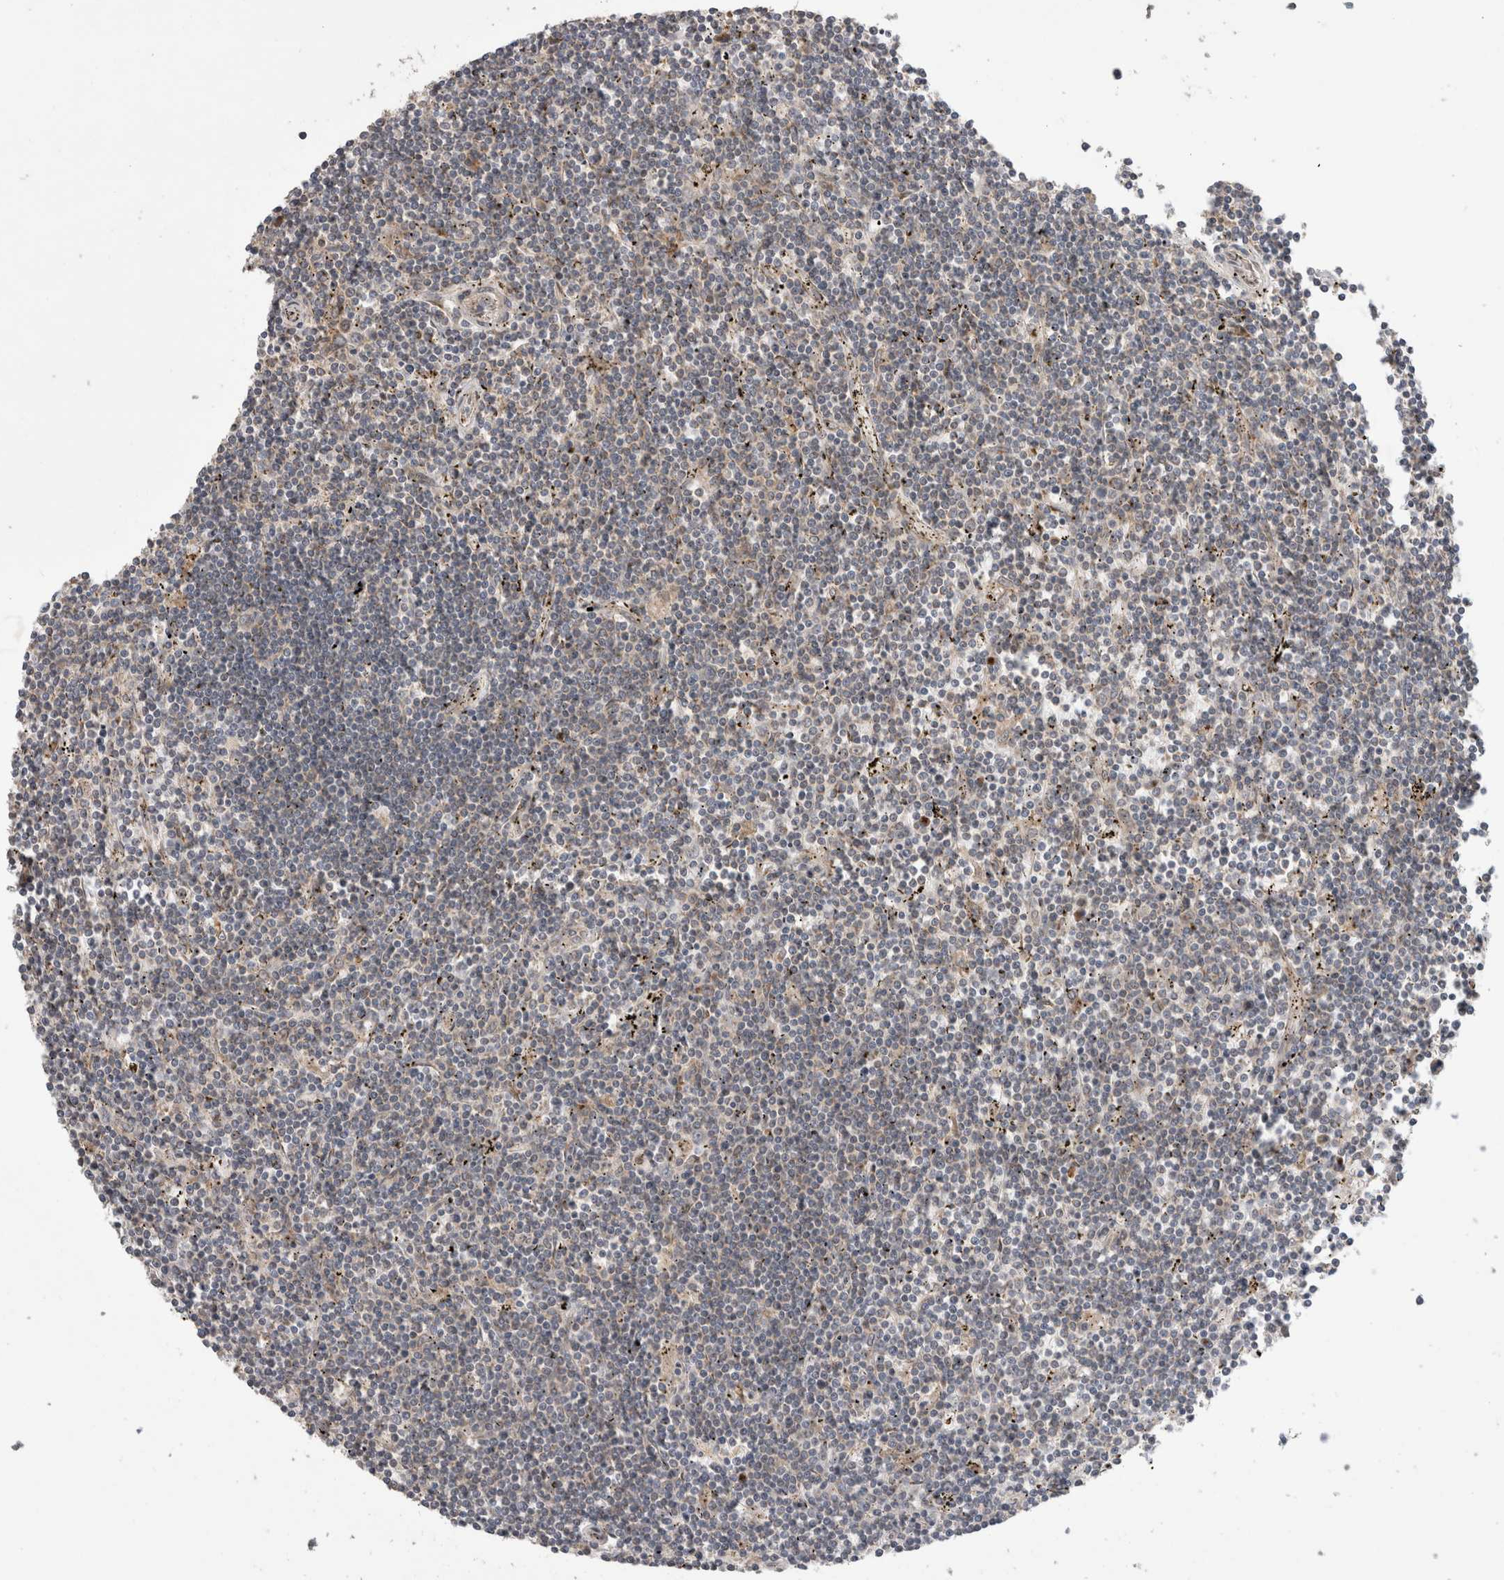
{"staining": {"intensity": "weak", "quantity": "<25%", "location": "cytoplasmic/membranous"}, "tissue": "lymphoma", "cell_type": "Tumor cells", "image_type": "cancer", "snomed": [{"axis": "morphology", "description": "Malignant lymphoma, non-Hodgkin's type, Low grade"}, {"axis": "topography", "description": "Spleen"}], "caption": "The immunohistochemistry (IHC) histopathology image has no significant staining in tumor cells of low-grade malignant lymphoma, non-Hodgkin's type tissue.", "gene": "TRIM5", "patient": {"sex": "male", "age": 76}}